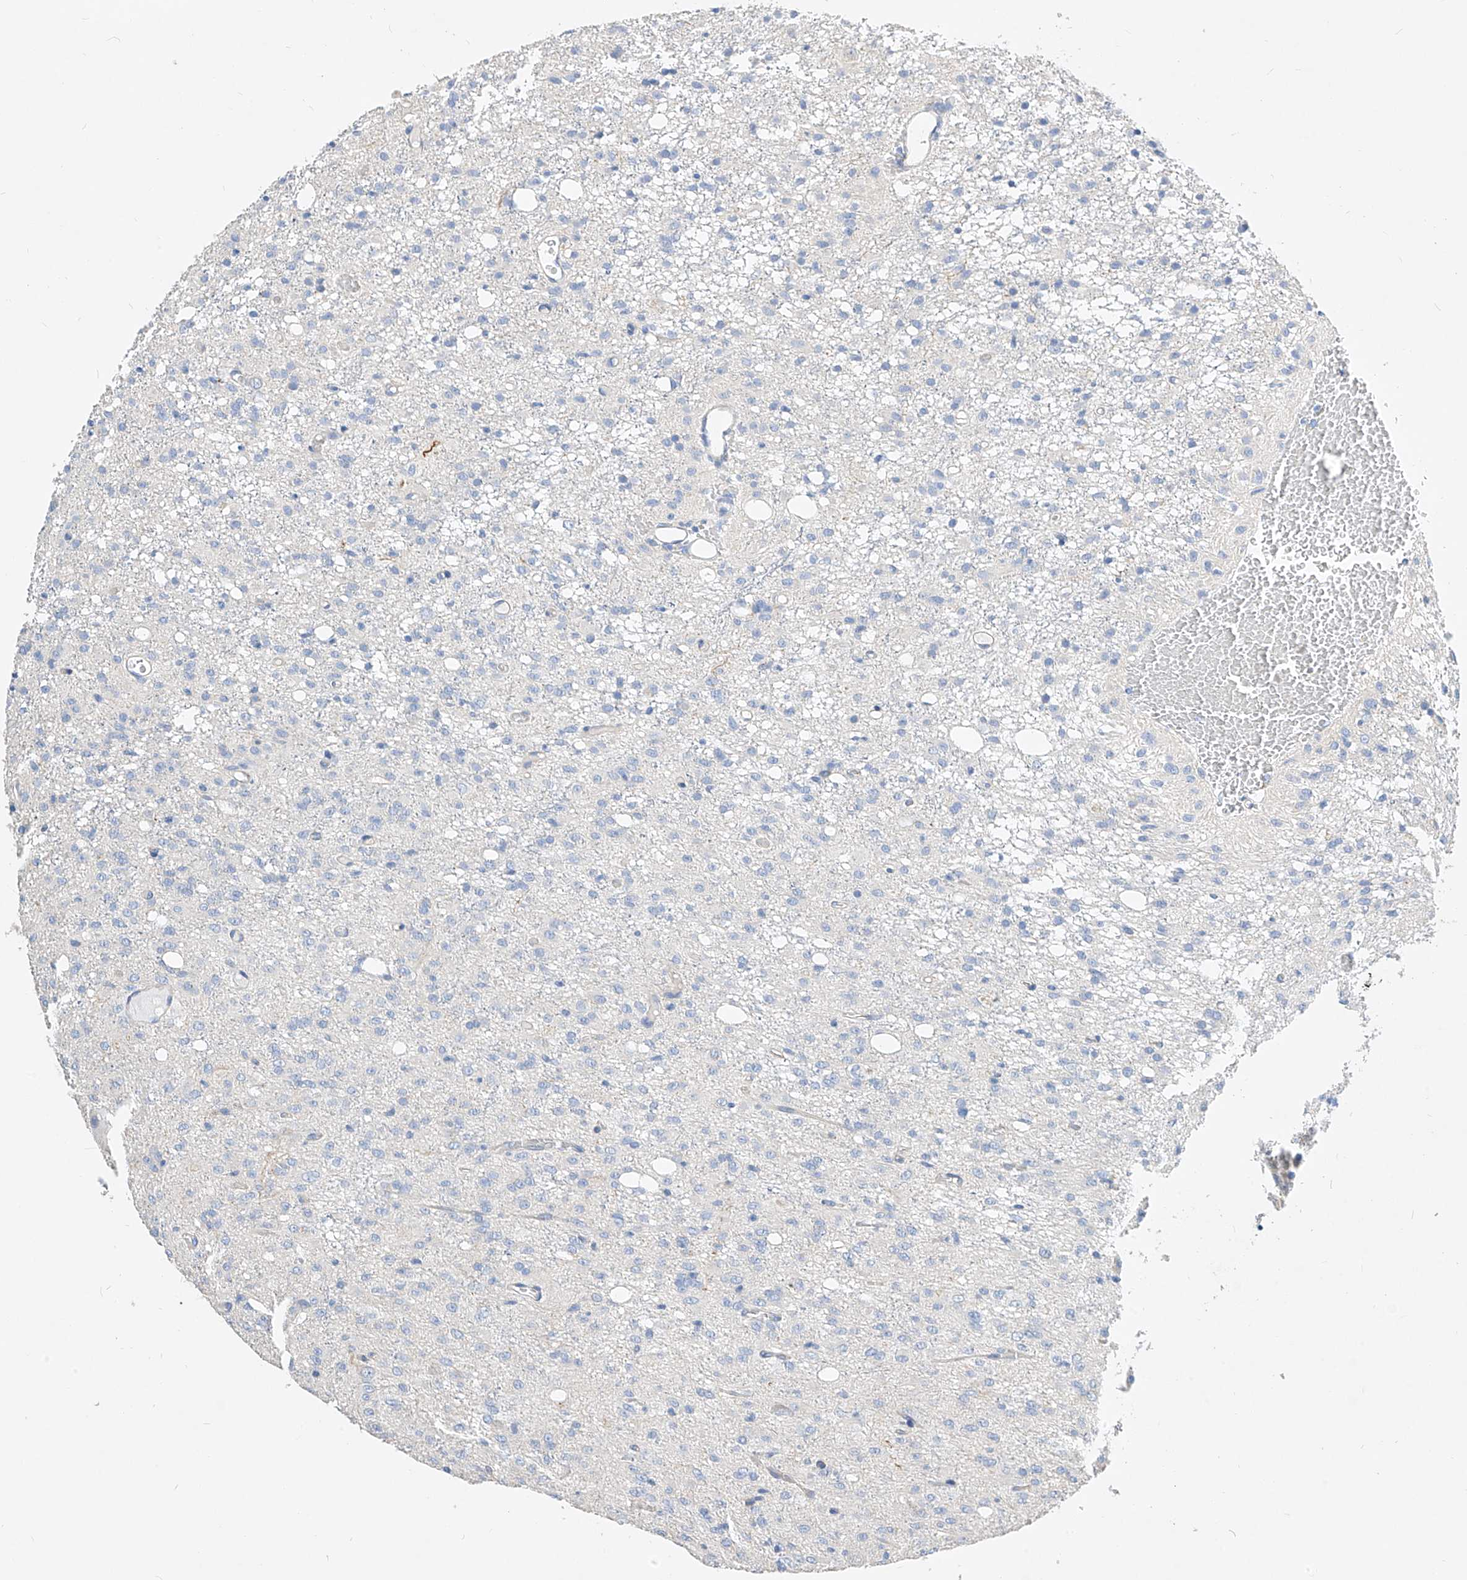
{"staining": {"intensity": "negative", "quantity": "none", "location": "none"}, "tissue": "glioma", "cell_type": "Tumor cells", "image_type": "cancer", "snomed": [{"axis": "morphology", "description": "Glioma, malignant, High grade"}, {"axis": "topography", "description": "Brain"}], "caption": "An IHC photomicrograph of malignant glioma (high-grade) is shown. There is no staining in tumor cells of malignant glioma (high-grade).", "gene": "SCGB2A1", "patient": {"sex": "female", "age": 59}}